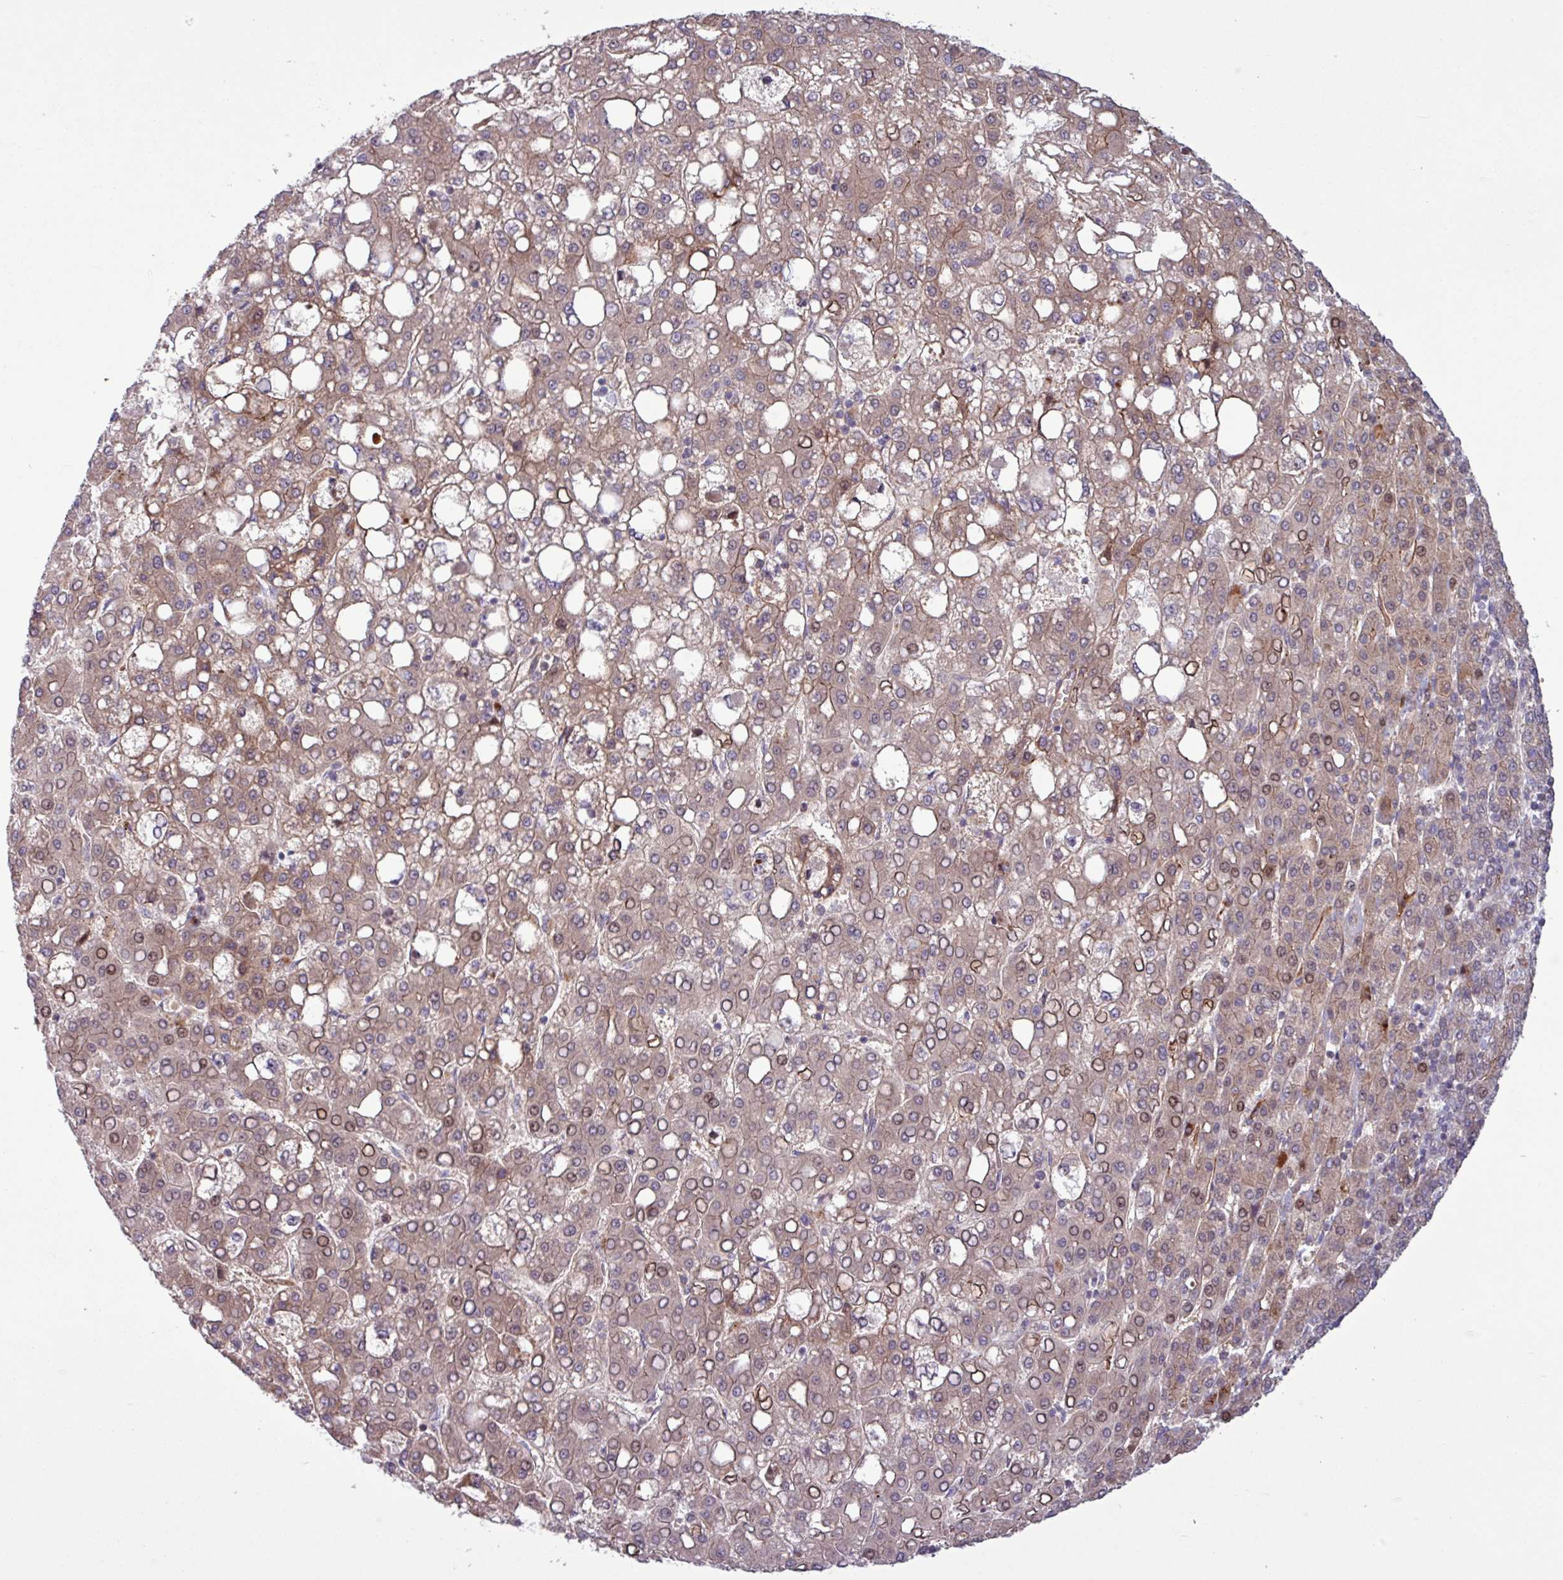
{"staining": {"intensity": "moderate", "quantity": "25%-75%", "location": "cytoplasmic/membranous,nuclear"}, "tissue": "liver cancer", "cell_type": "Tumor cells", "image_type": "cancer", "snomed": [{"axis": "morphology", "description": "Carcinoma, Hepatocellular, NOS"}, {"axis": "topography", "description": "Liver"}], "caption": "Human liver cancer stained with a brown dye demonstrates moderate cytoplasmic/membranous and nuclear positive expression in approximately 25%-75% of tumor cells.", "gene": "PDPR", "patient": {"sex": "male", "age": 65}}